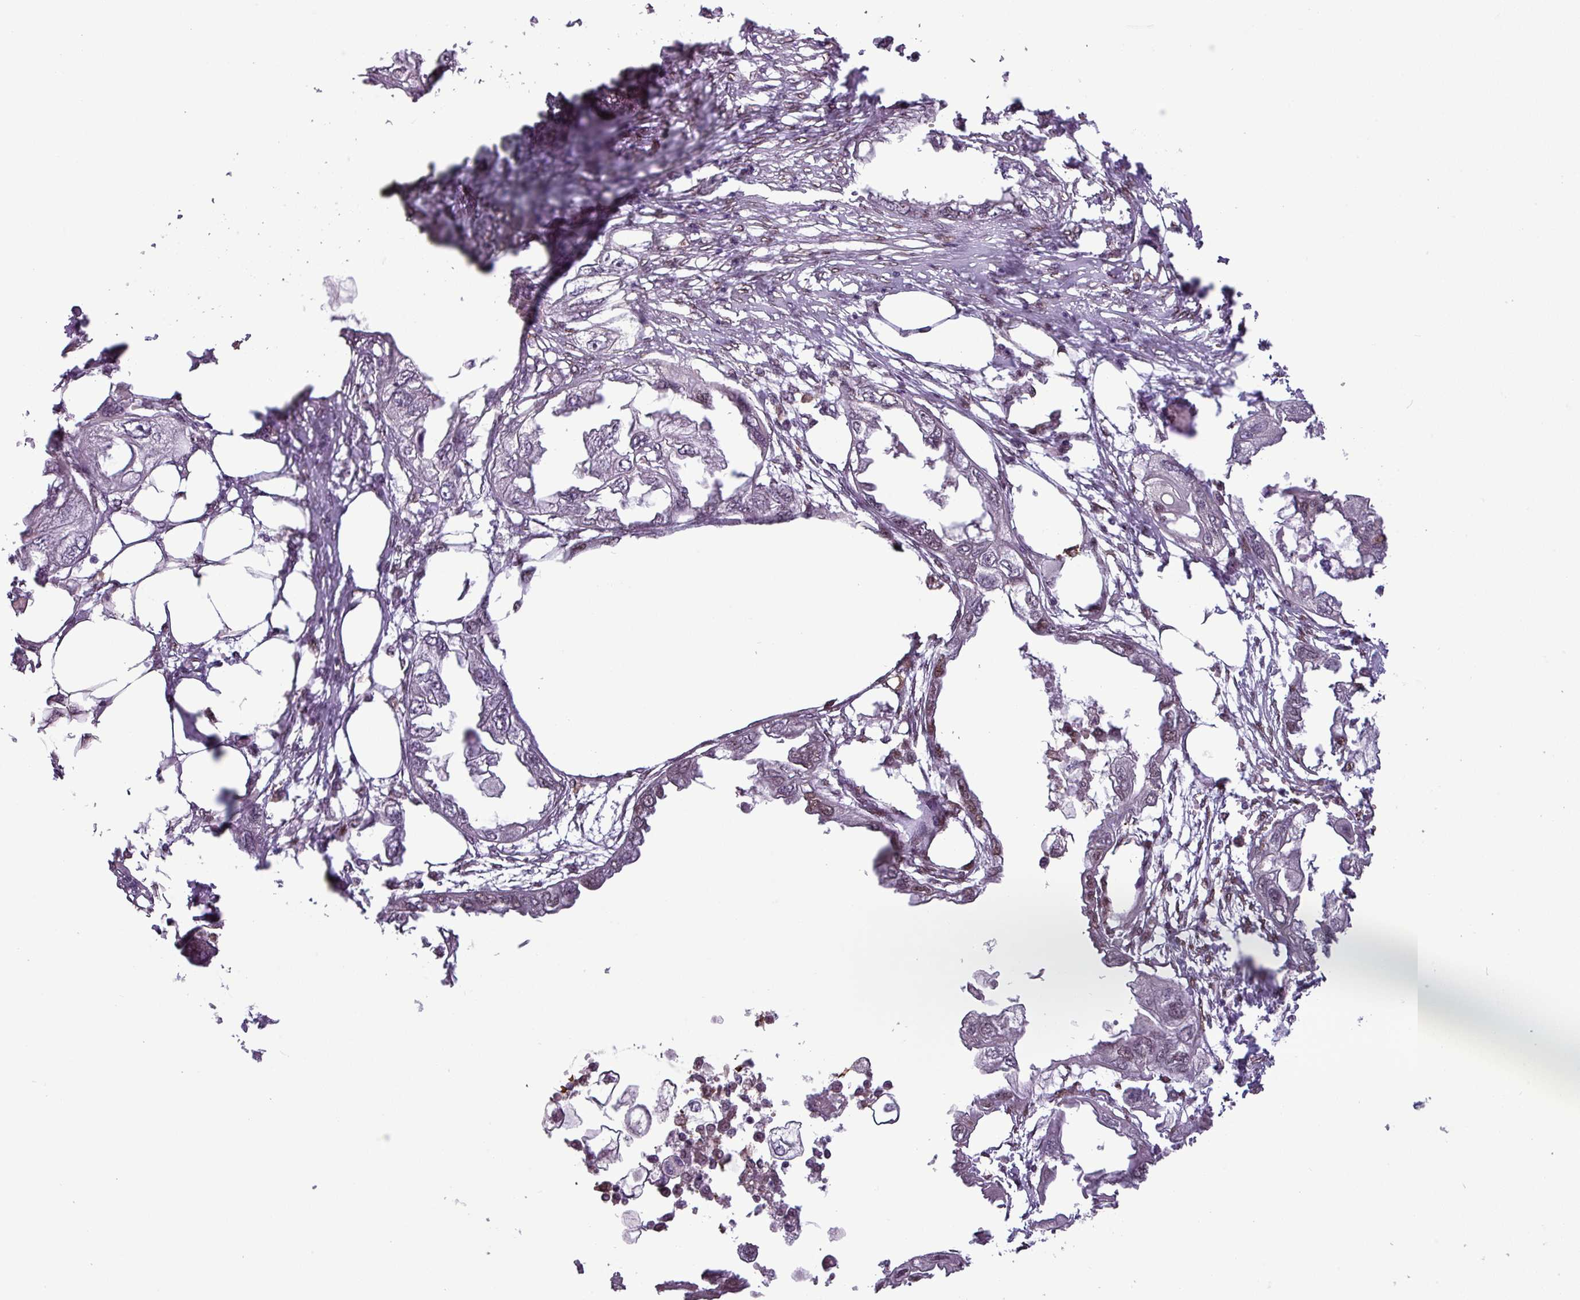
{"staining": {"intensity": "weak", "quantity": "25%-75%", "location": "nuclear"}, "tissue": "endometrial cancer", "cell_type": "Tumor cells", "image_type": "cancer", "snomed": [{"axis": "morphology", "description": "Adenocarcinoma, NOS"}, {"axis": "morphology", "description": "Adenocarcinoma, metastatic, NOS"}, {"axis": "topography", "description": "Adipose tissue"}, {"axis": "topography", "description": "Endometrium"}], "caption": "This photomicrograph reveals endometrial cancer (metastatic adenocarcinoma) stained with immunohistochemistry (IHC) to label a protein in brown. The nuclear of tumor cells show weak positivity for the protein. Nuclei are counter-stained blue.", "gene": "IRF2BPL", "patient": {"sex": "female", "age": 67}}